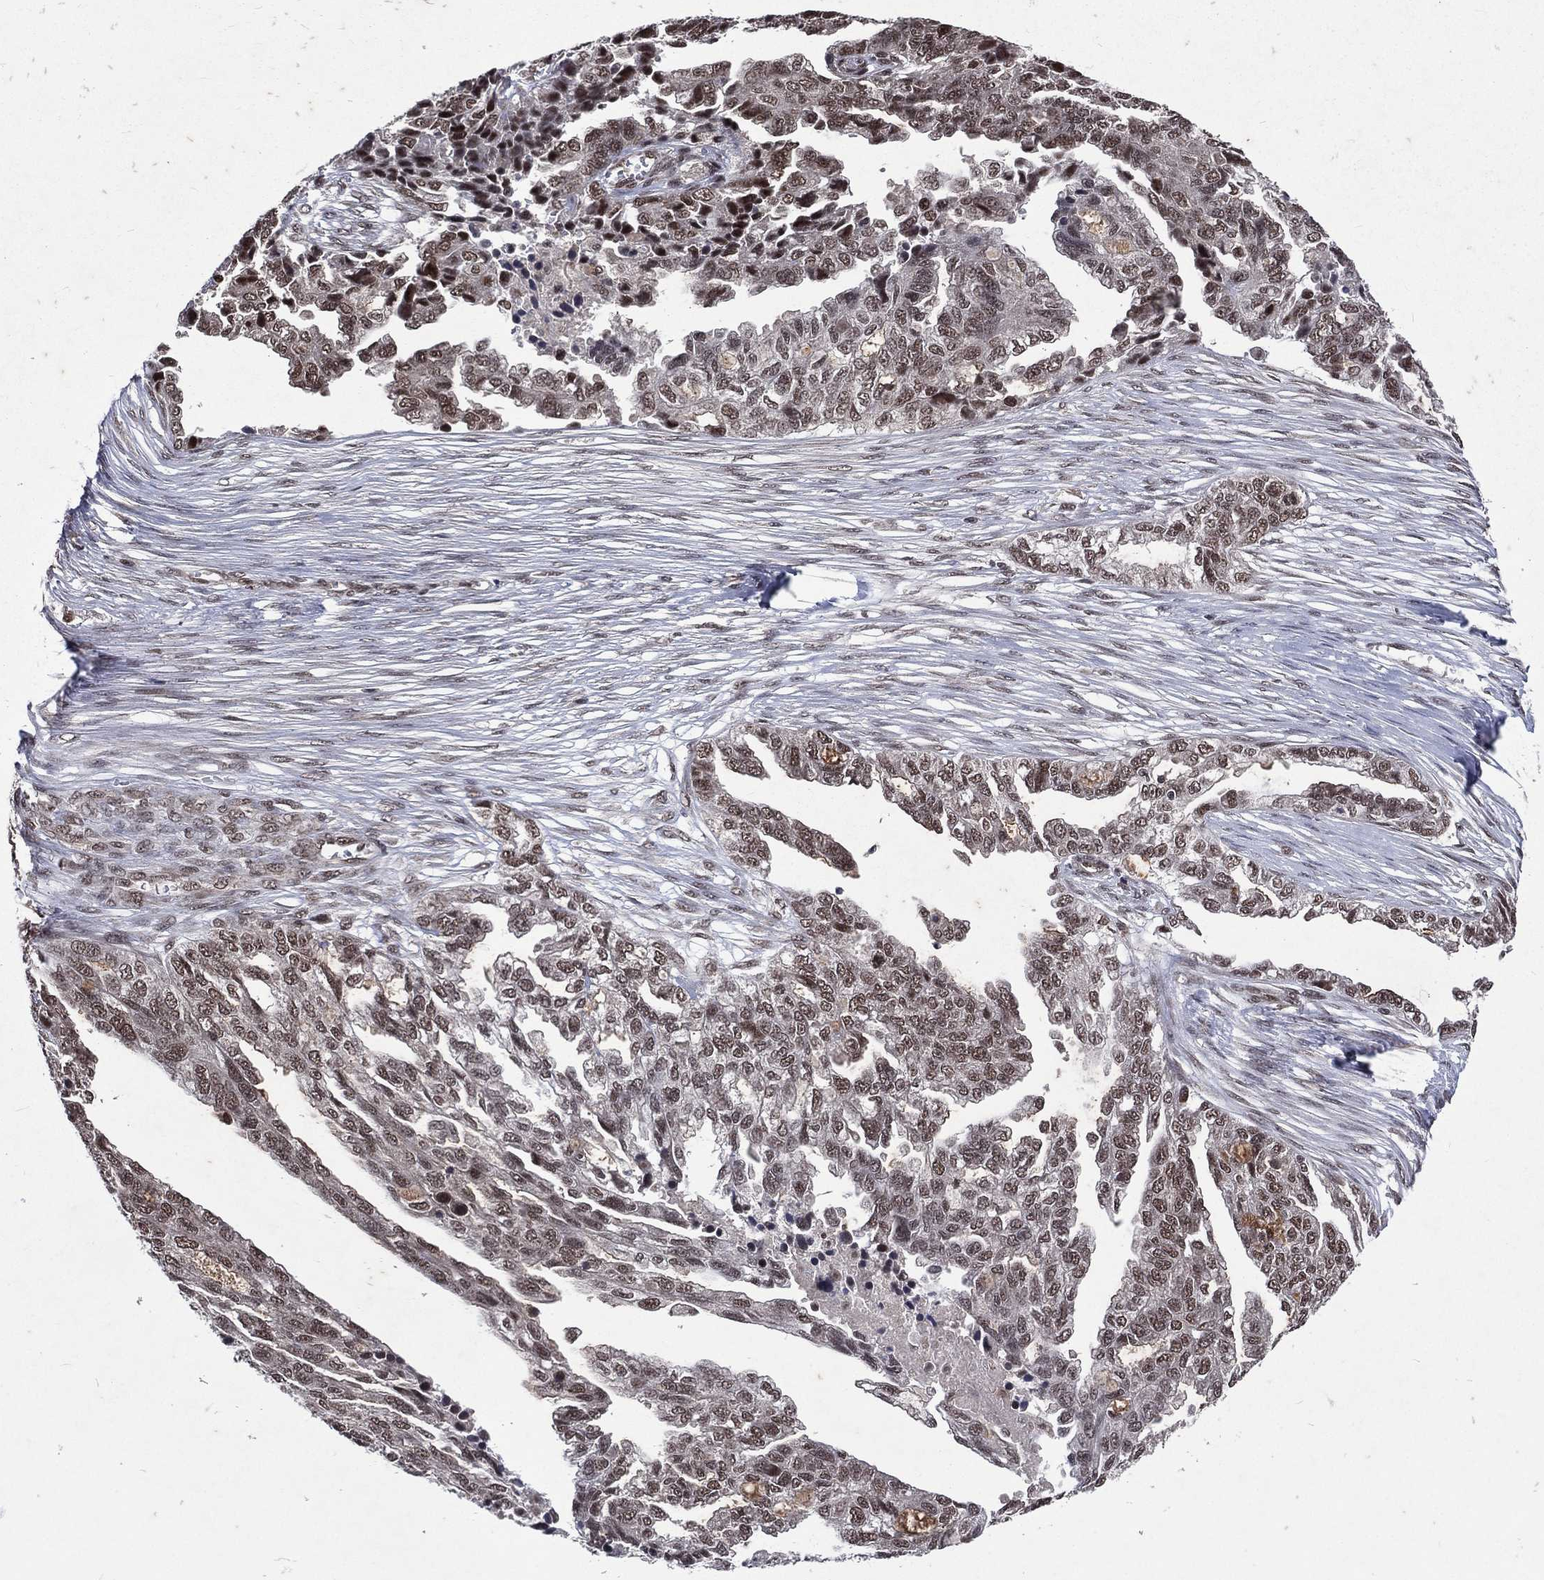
{"staining": {"intensity": "moderate", "quantity": "<25%", "location": "cytoplasmic/membranous,nuclear"}, "tissue": "ovarian cancer", "cell_type": "Tumor cells", "image_type": "cancer", "snomed": [{"axis": "morphology", "description": "Cystadenocarcinoma, serous, NOS"}, {"axis": "topography", "description": "Ovary"}], "caption": "Human ovarian cancer stained for a protein (brown) shows moderate cytoplasmic/membranous and nuclear positive expression in about <25% of tumor cells.", "gene": "DMAP1", "patient": {"sex": "female", "age": 51}}